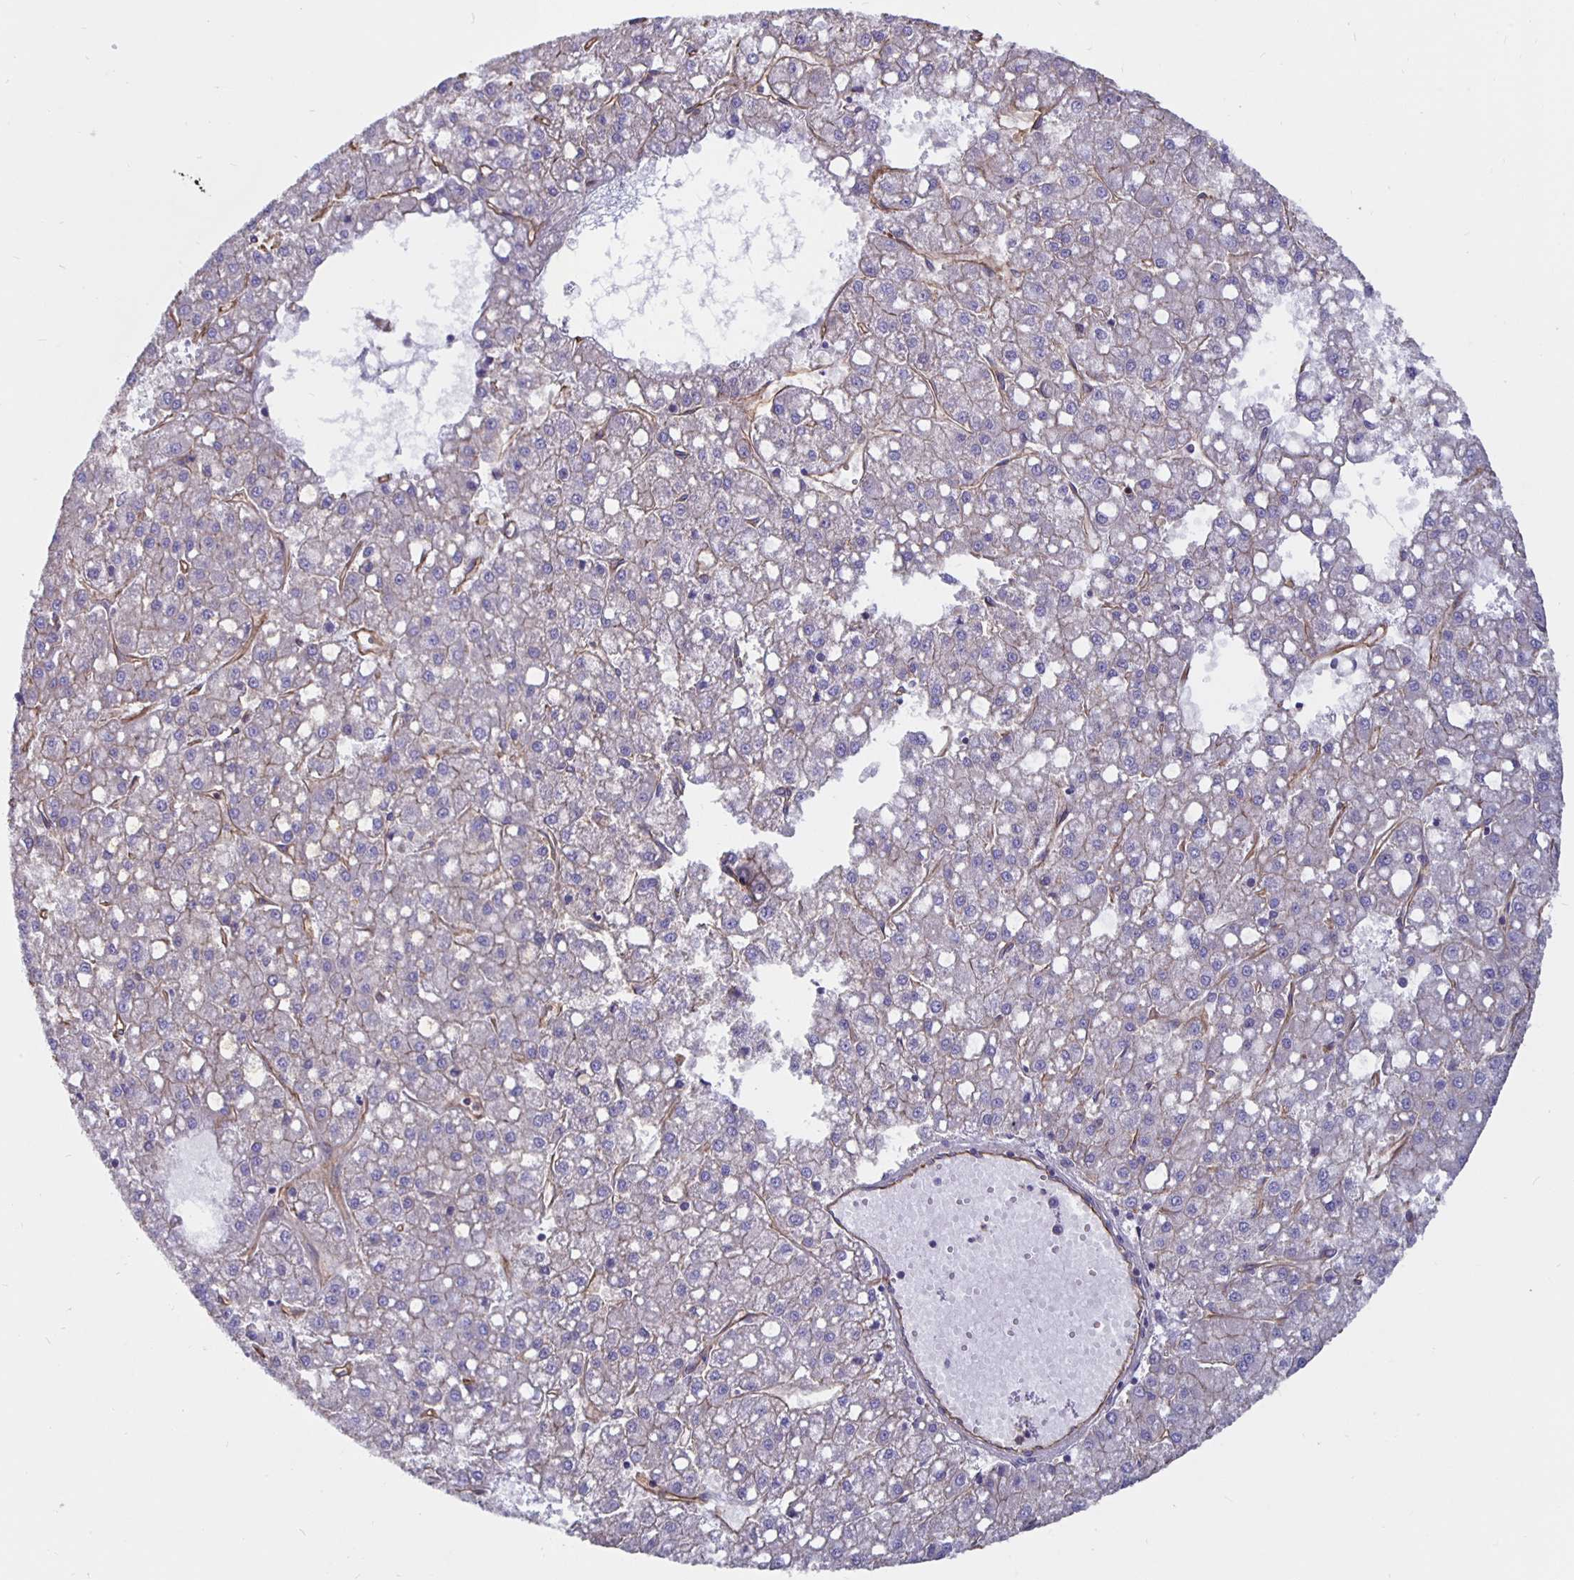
{"staining": {"intensity": "negative", "quantity": "none", "location": "none"}, "tissue": "liver cancer", "cell_type": "Tumor cells", "image_type": "cancer", "snomed": [{"axis": "morphology", "description": "Carcinoma, Hepatocellular, NOS"}, {"axis": "topography", "description": "Liver"}], "caption": "Immunohistochemical staining of liver cancer (hepatocellular carcinoma) demonstrates no significant positivity in tumor cells.", "gene": "ARHGEF39", "patient": {"sex": "male", "age": 67}}